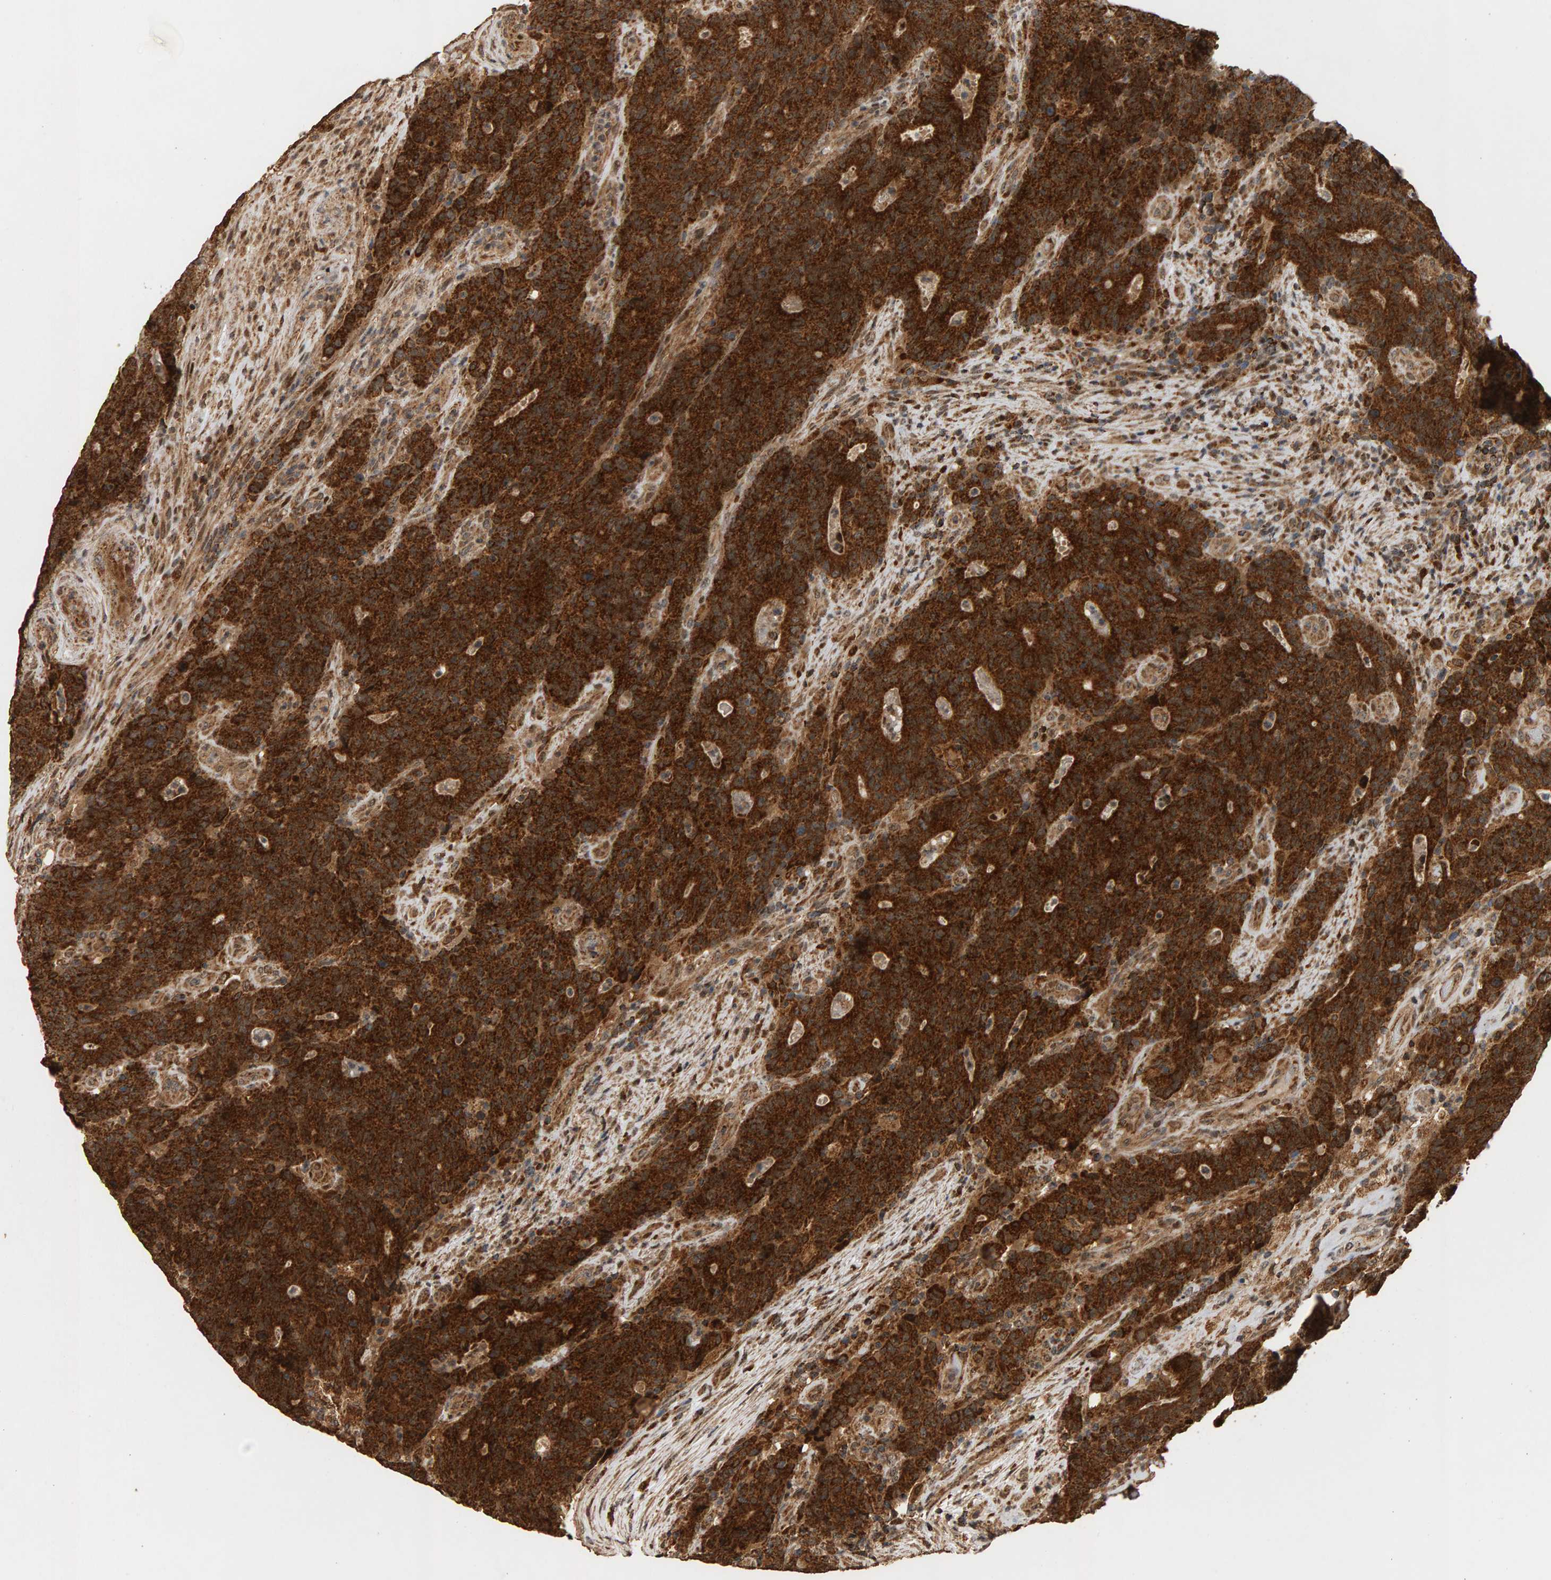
{"staining": {"intensity": "strong", "quantity": ">75%", "location": "cytoplasmic/membranous"}, "tissue": "colorectal cancer", "cell_type": "Tumor cells", "image_type": "cancer", "snomed": [{"axis": "morphology", "description": "Normal tissue, NOS"}, {"axis": "morphology", "description": "Adenocarcinoma, NOS"}, {"axis": "topography", "description": "Colon"}], "caption": "Protein staining reveals strong cytoplasmic/membranous staining in approximately >75% of tumor cells in adenocarcinoma (colorectal). (brown staining indicates protein expression, while blue staining denotes nuclei).", "gene": "GSTK1", "patient": {"sex": "female", "age": 75}}